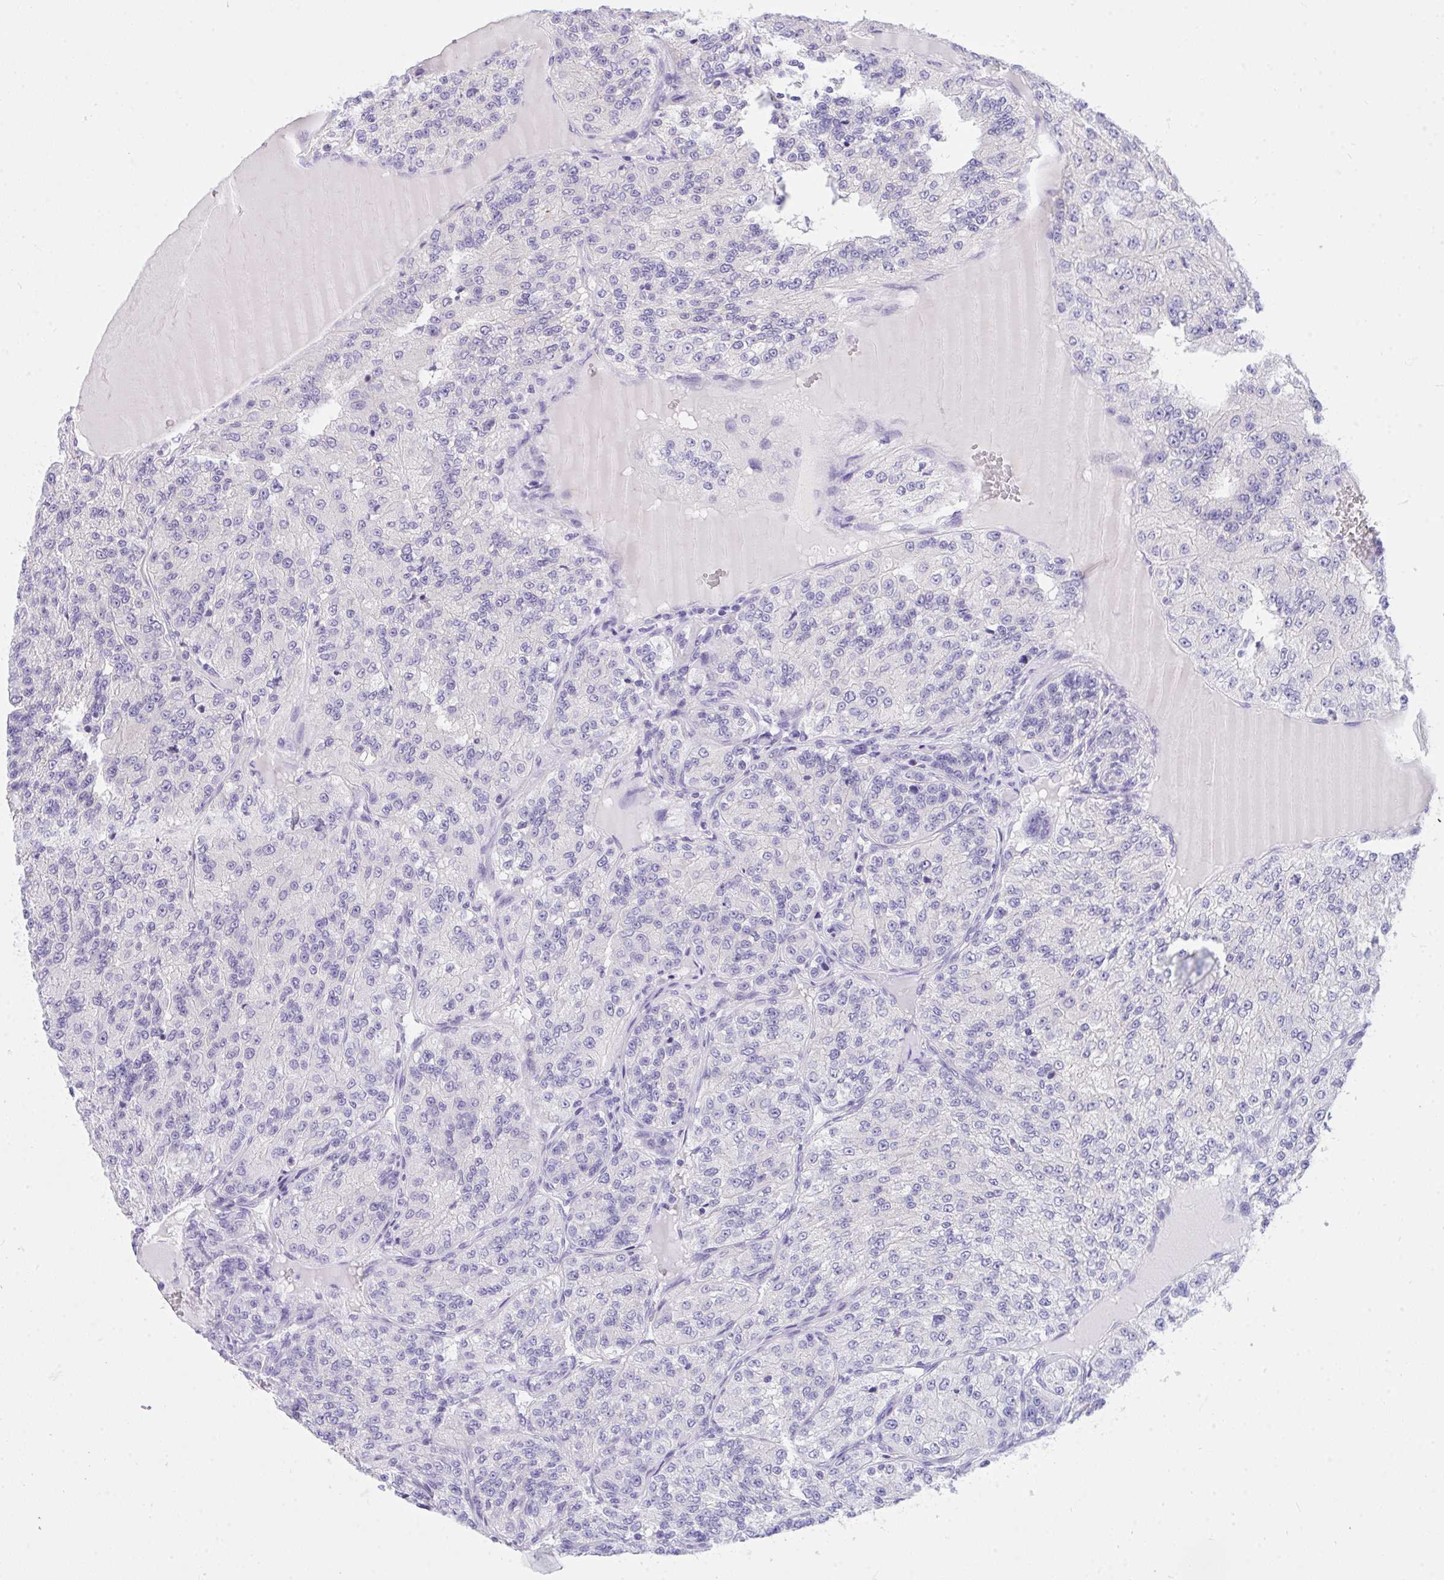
{"staining": {"intensity": "negative", "quantity": "none", "location": "none"}, "tissue": "renal cancer", "cell_type": "Tumor cells", "image_type": "cancer", "snomed": [{"axis": "morphology", "description": "Adenocarcinoma, NOS"}, {"axis": "topography", "description": "Kidney"}], "caption": "Micrograph shows no protein staining in tumor cells of renal cancer (adenocarcinoma) tissue.", "gene": "TLN2", "patient": {"sex": "female", "age": 63}}